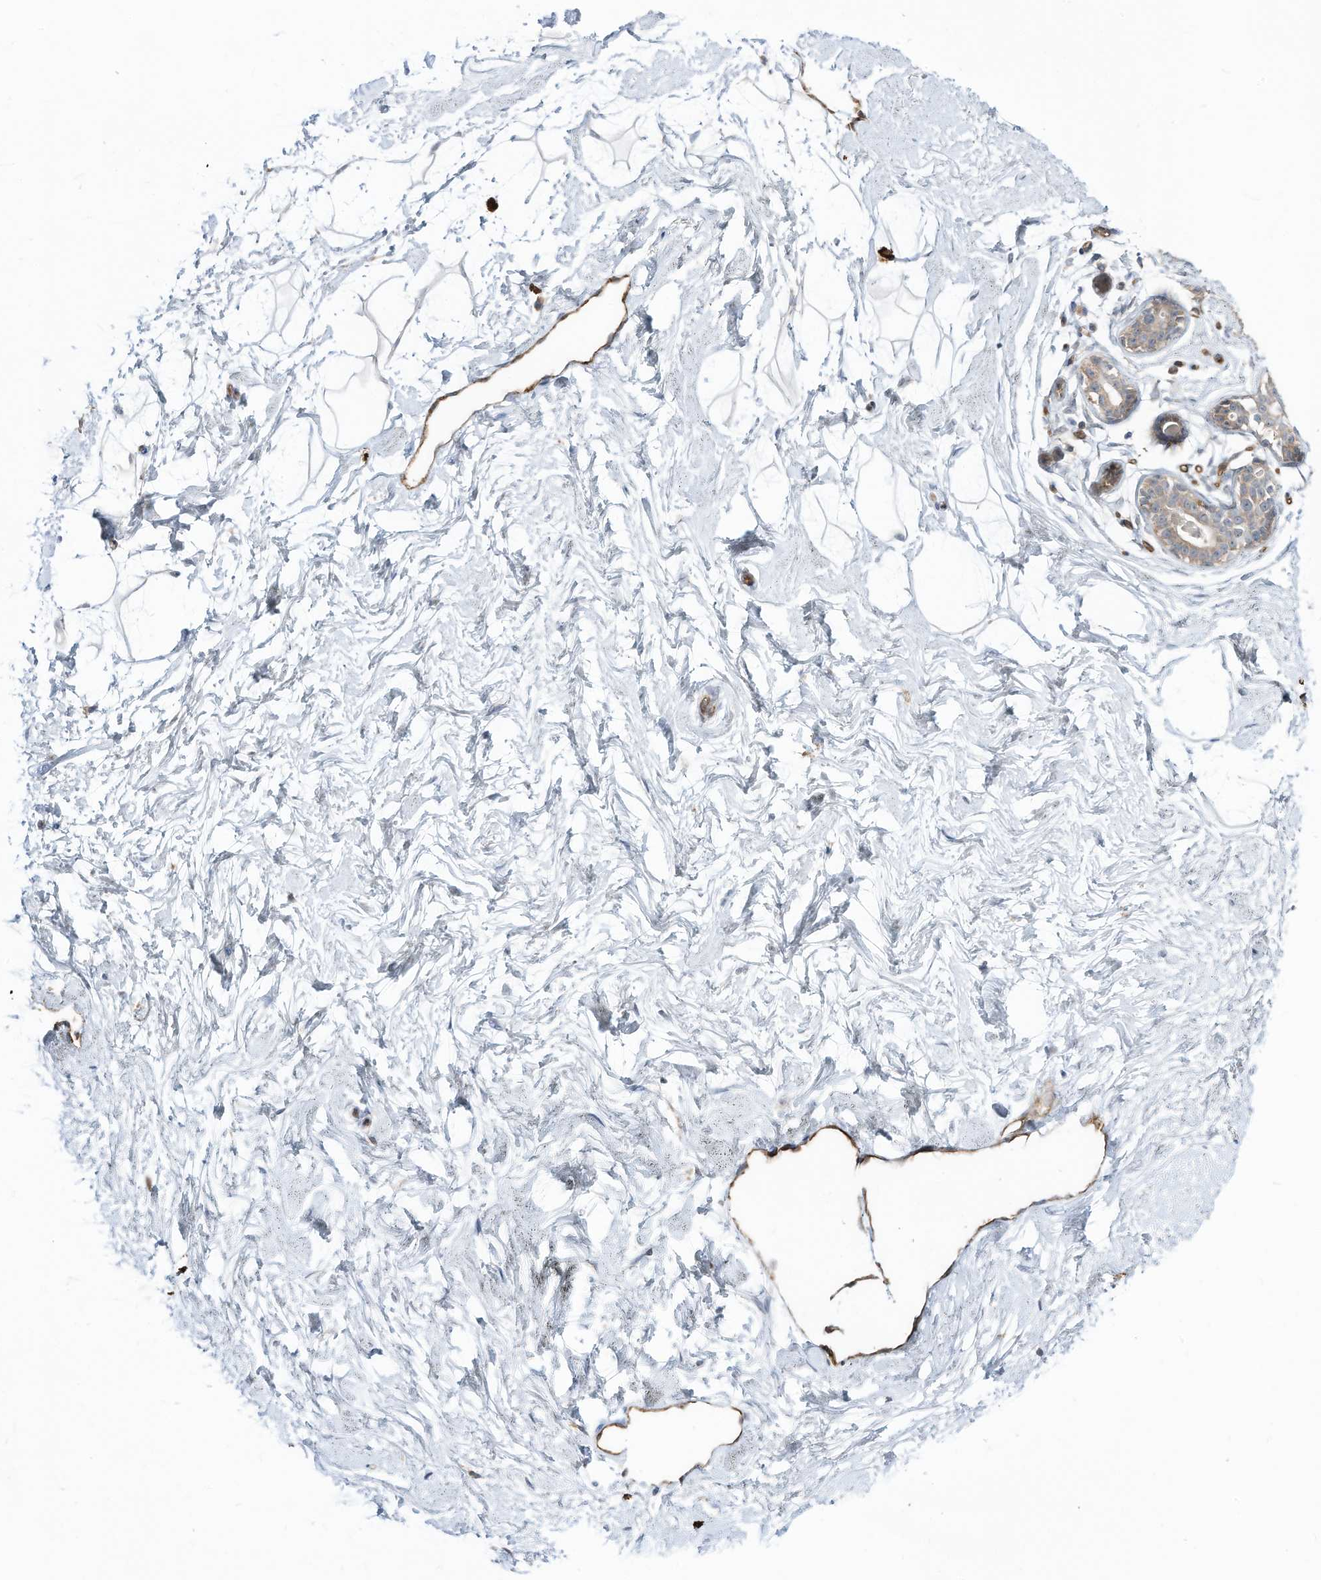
{"staining": {"intensity": "negative", "quantity": "none", "location": "none"}, "tissue": "breast", "cell_type": "Adipocytes", "image_type": "normal", "snomed": [{"axis": "morphology", "description": "Normal tissue, NOS"}, {"axis": "morphology", "description": "Adenoma, NOS"}, {"axis": "topography", "description": "Breast"}], "caption": "Image shows no significant protein staining in adipocytes of unremarkable breast. (DAB IHC visualized using brightfield microscopy, high magnification).", "gene": "DZIP3", "patient": {"sex": "female", "age": 23}}